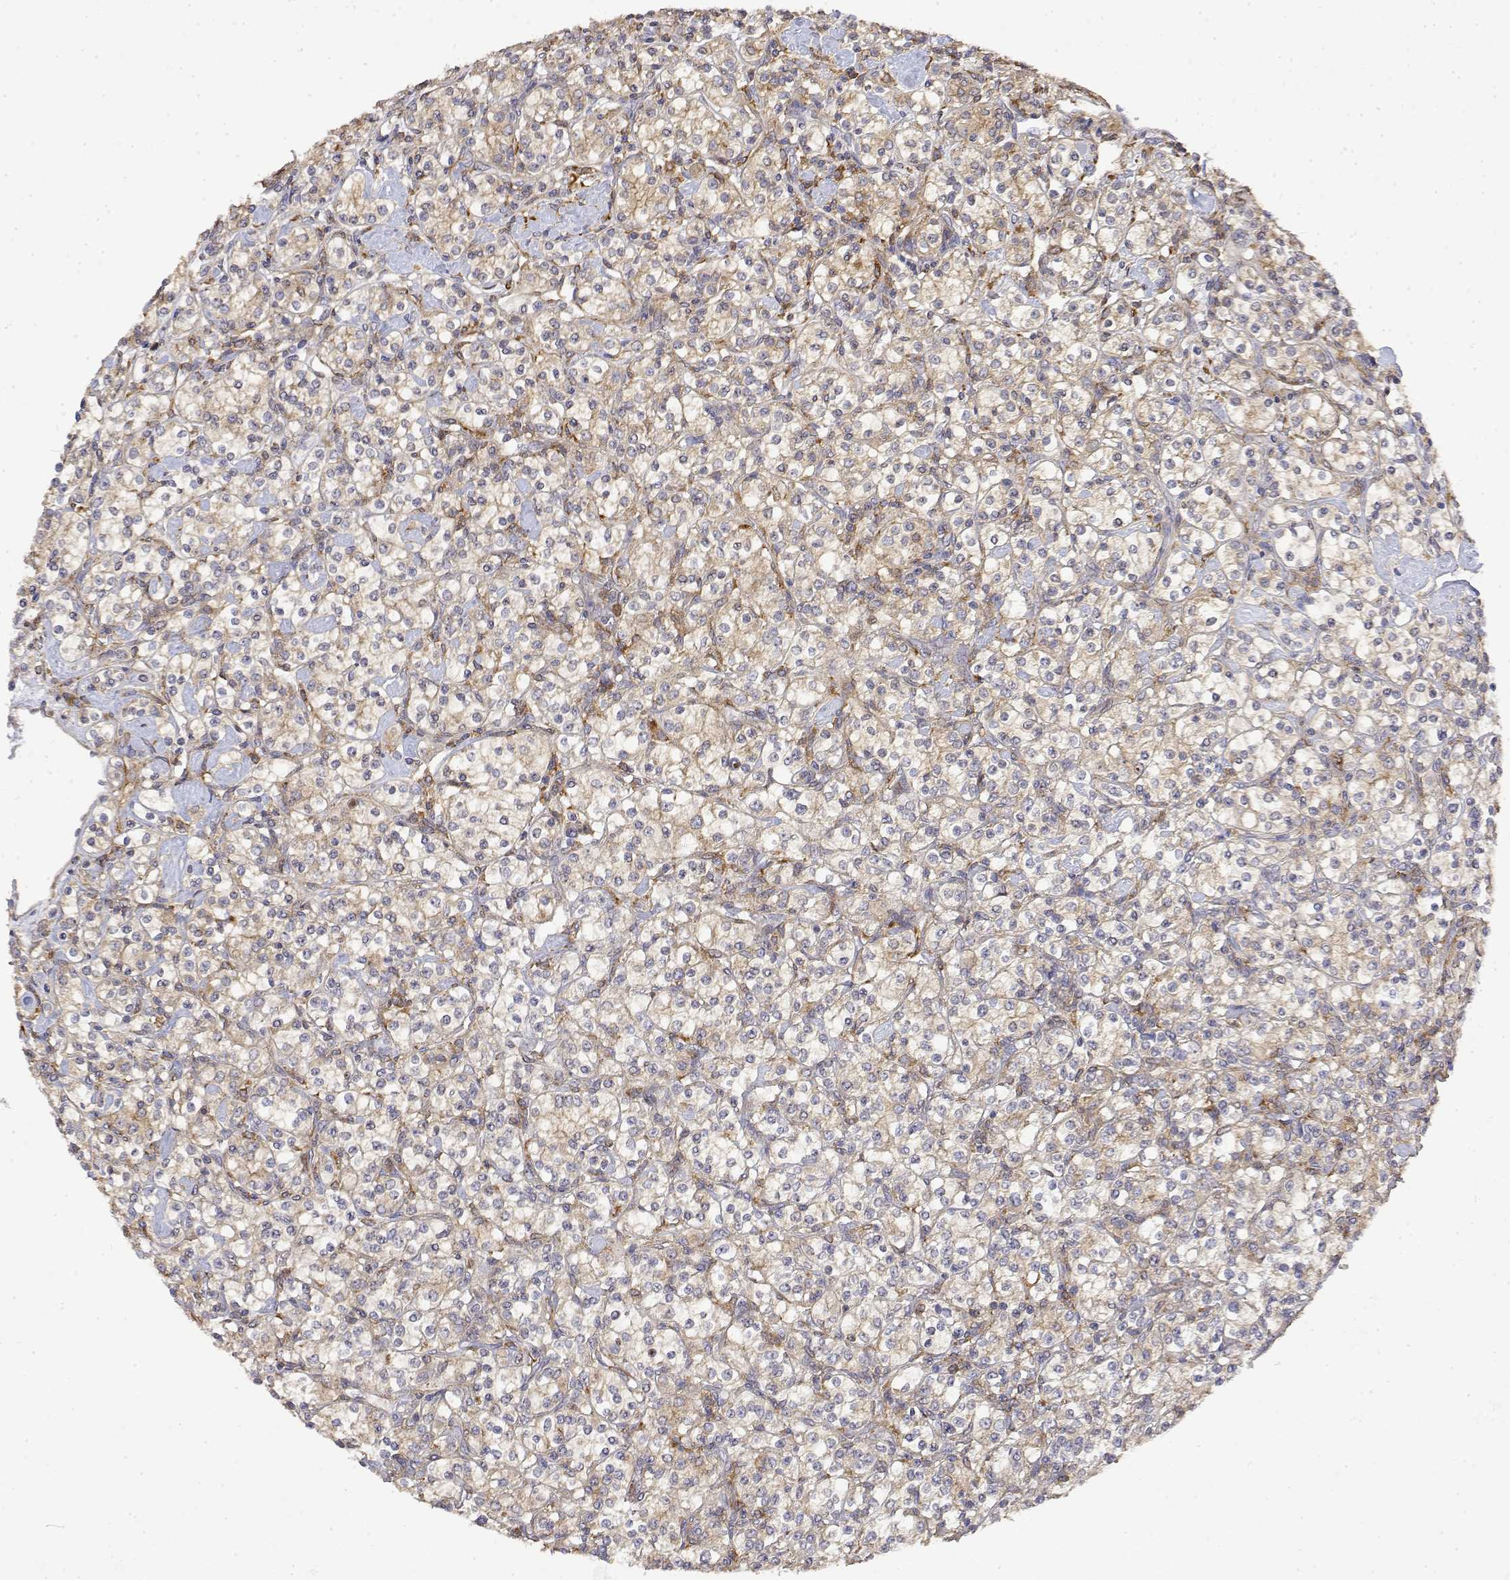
{"staining": {"intensity": "weak", "quantity": "<25%", "location": "cytoplasmic/membranous"}, "tissue": "renal cancer", "cell_type": "Tumor cells", "image_type": "cancer", "snomed": [{"axis": "morphology", "description": "Adenocarcinoma, NOS"}, {"axis": "topography", "description": "Kidney"}], "caption": "Renal cancer stained for a protein using IHC displays no positivity tumor cells.", "gene": "PACSIN2", "patient": {"sex": "male", "age": 77}}